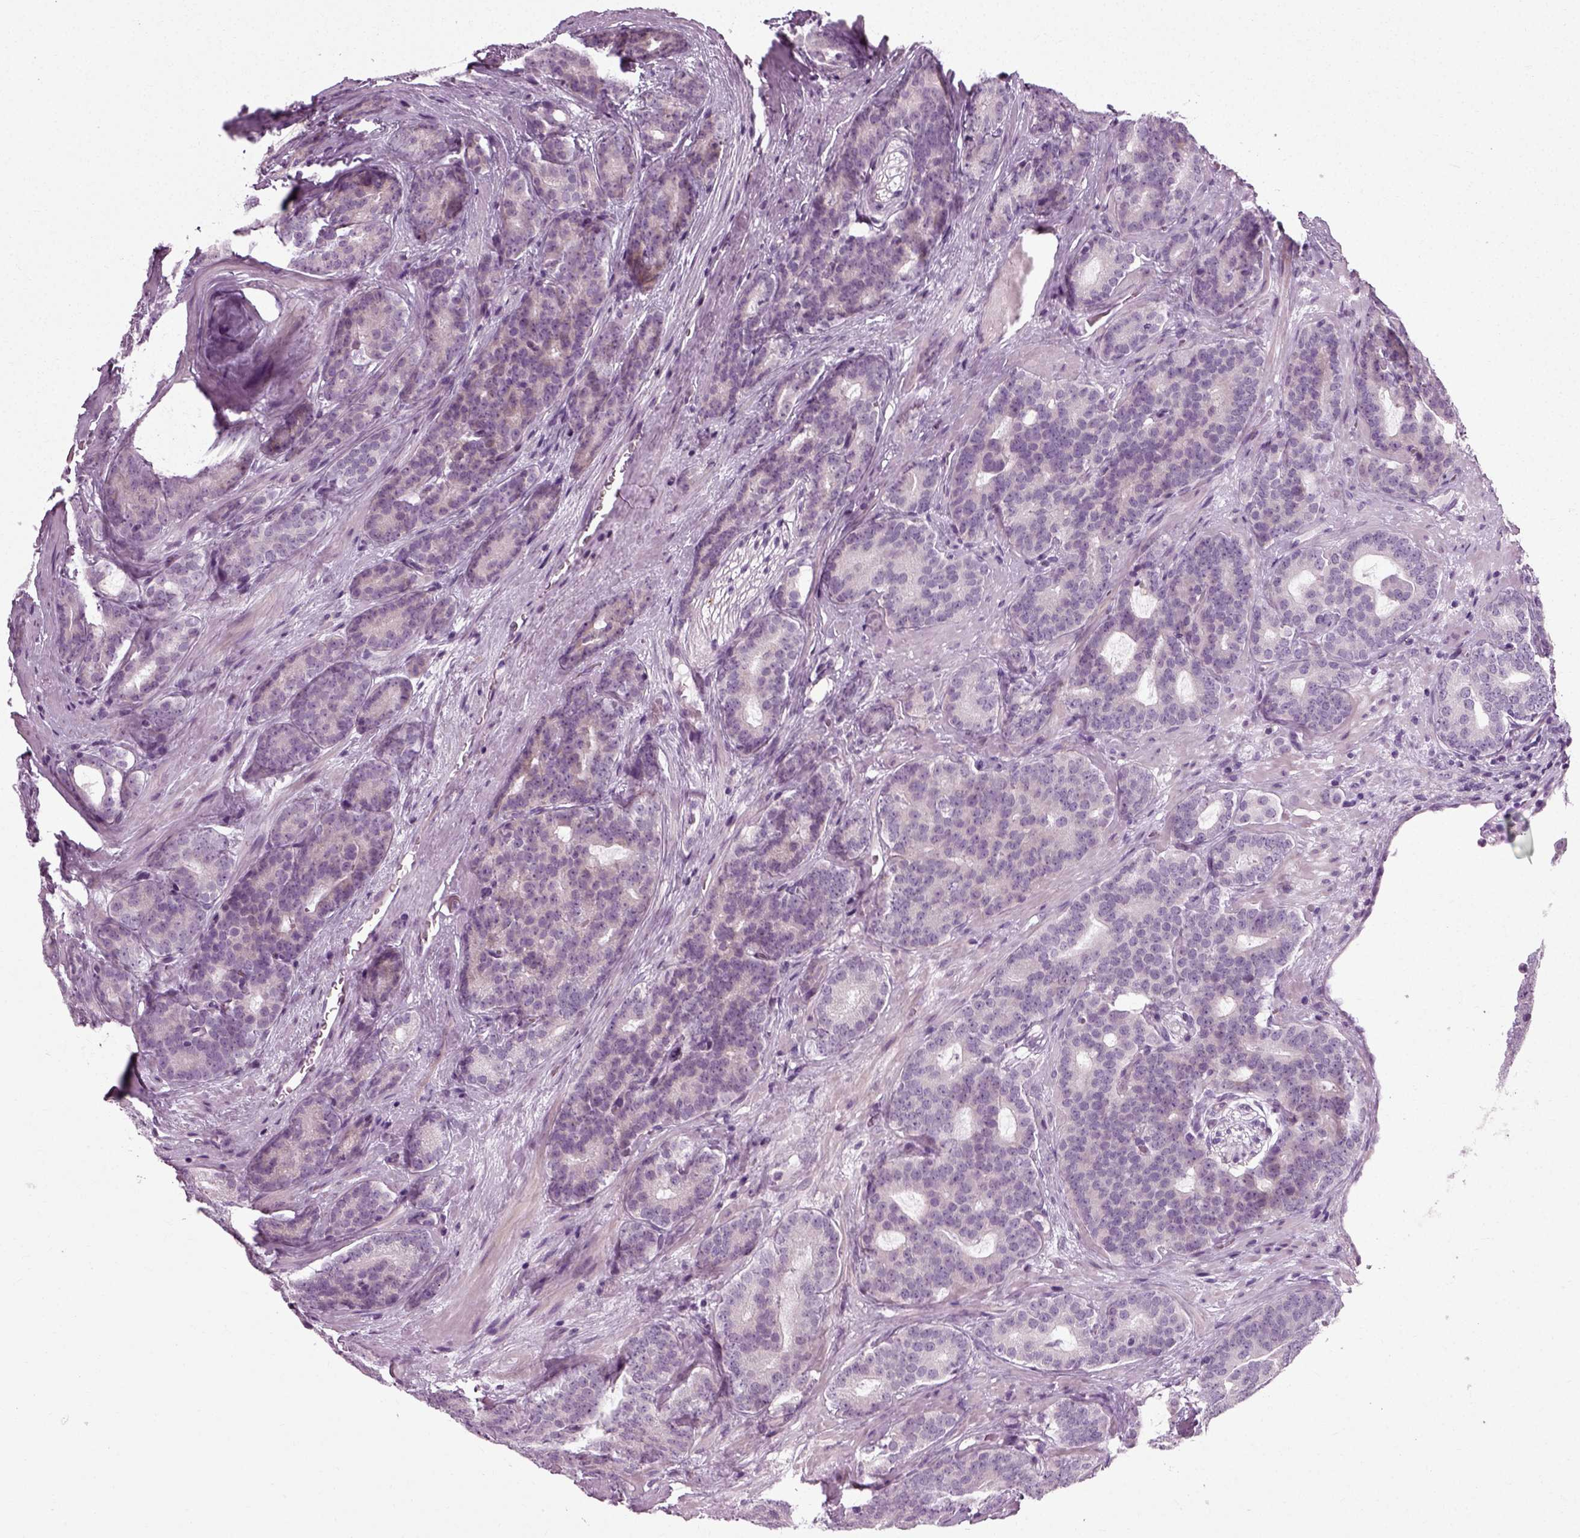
{"staining": {"intensity": "negative", "quantity": "none", "location": "none"}, "tissue": "prostate cancer", "cell_type": "Tumor cells", "image_type": "cancer", "snomed": [{"axis": "morphology", "description": "Adenocarcinoma, NOS"}, {"axis": "topography", "description": "Prostate"}], "caption": "This is an immunohistochemistry image of human prostate adenocarcinoma. There is no expression in tumor cells.", "gene": "SCG5", "patient": {"sex": "male", "age": 71}}